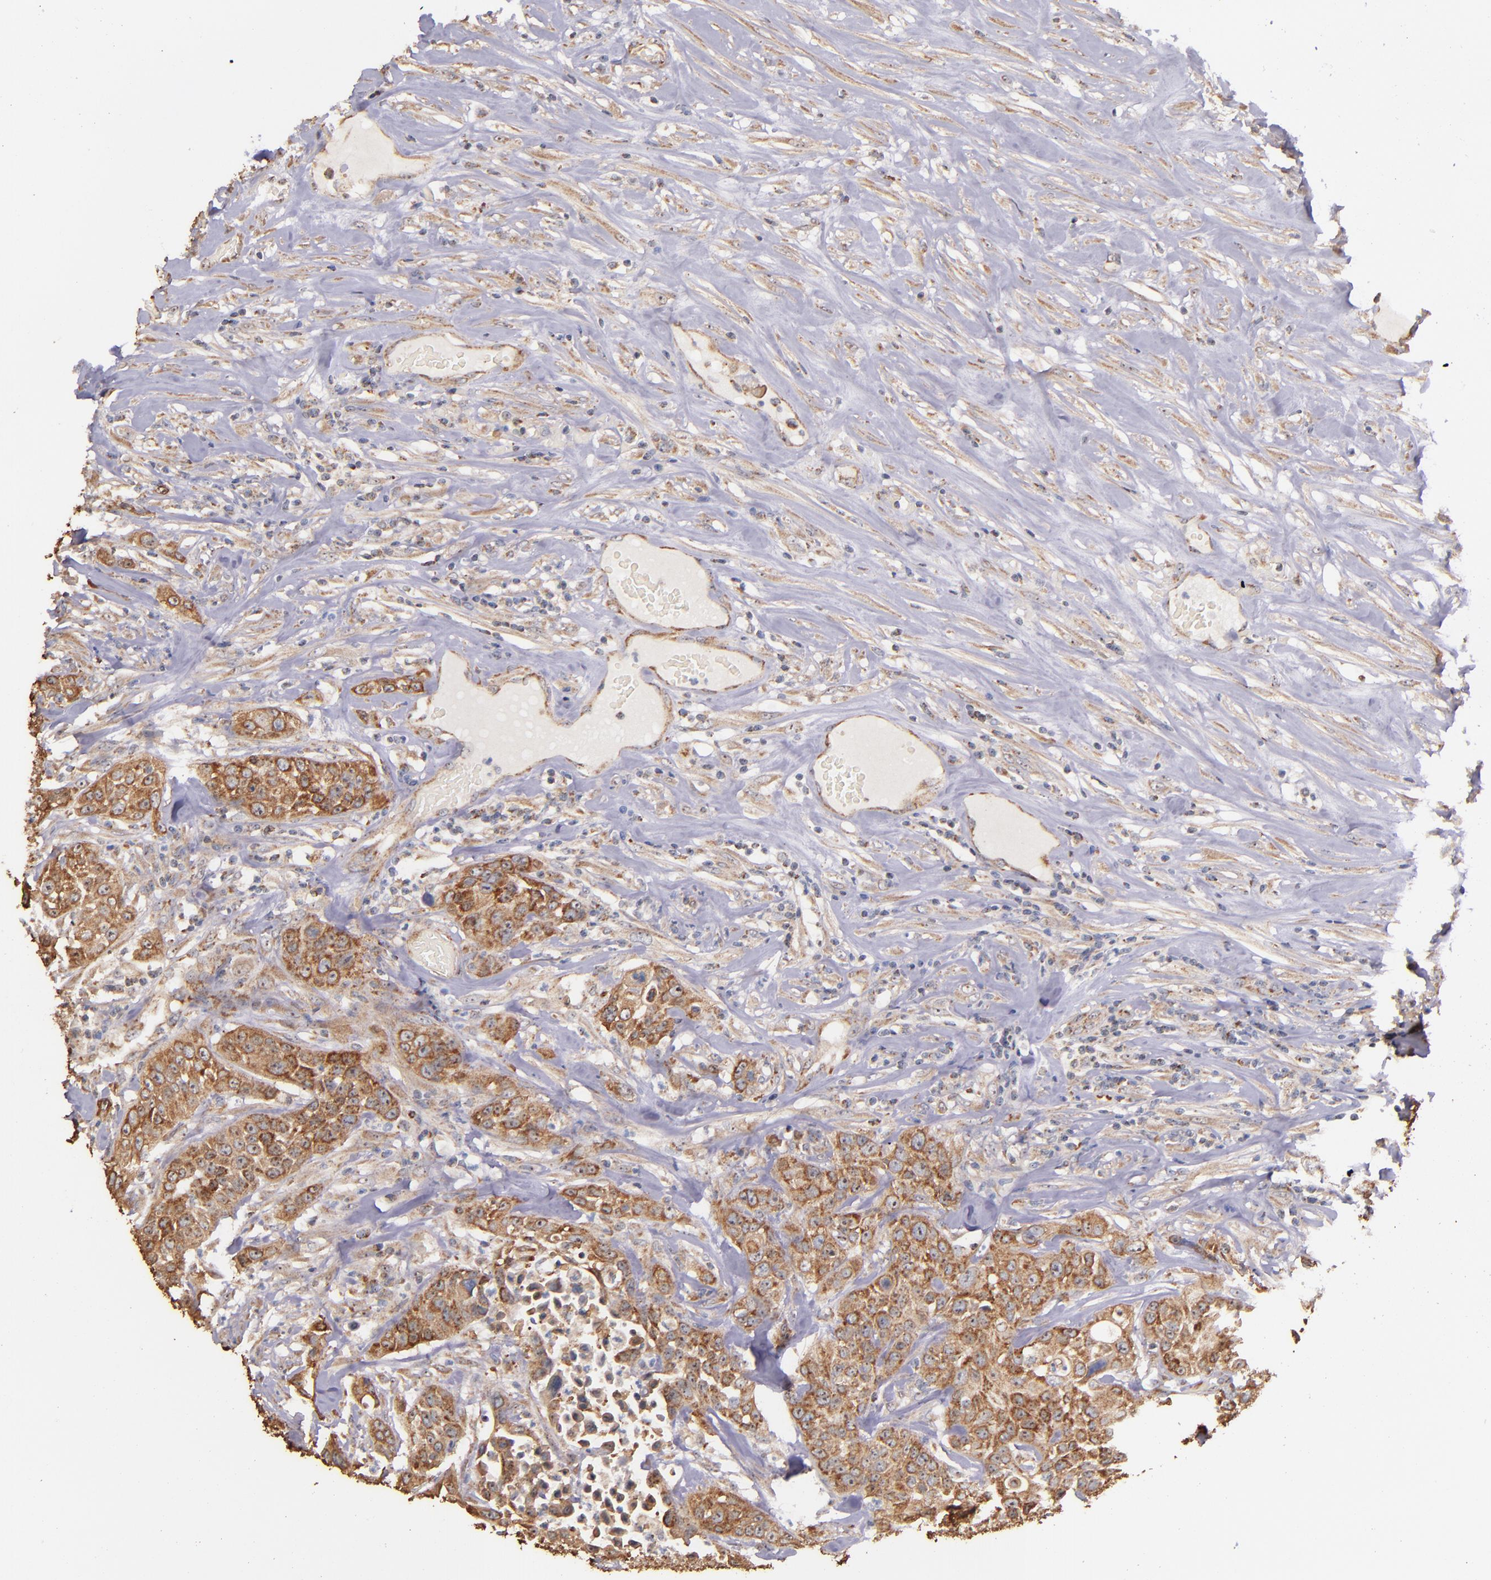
{"staining": {"intensity": "moderate", "quantity": ">75%", "location": "cytoplasmic/membranous"}, "tissue": "urothelial cancer", "cell_type": "Tumor cells", "image_type": "cancer", "snomed": [{"axis": "morphology", "description": "Urothelial carcinoma, High grade"}, {"axis": "topography", "description": "Urinary bladder"}], "caption": "Urothelial cancer stained with a protein marker exhibits moderate staining in tumor cells.", "gene": "SHC1", "patient": {"sex": "male", "age": 74}}